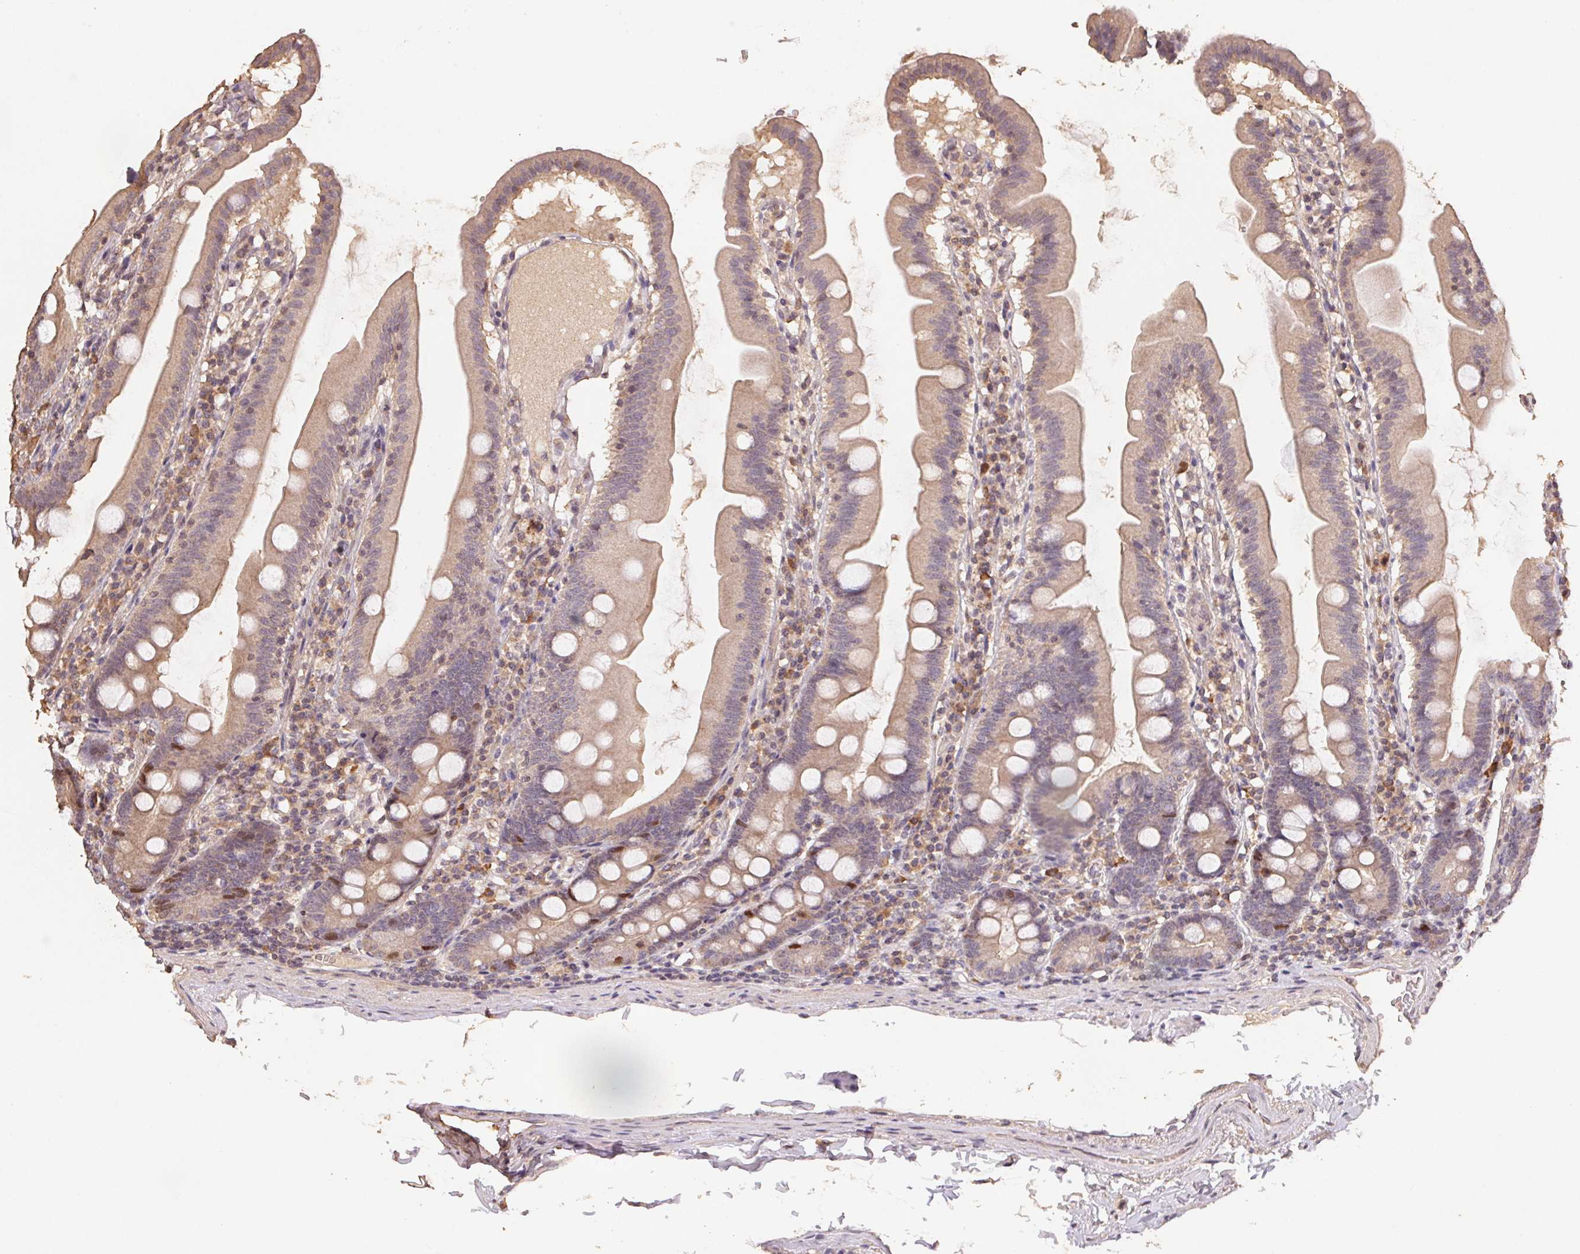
{"staining": {"intensity": "strong", "quantity": "<25%", "location": "nuclear"}, "tissue": "duodenum", "cell_type": "Glandular cells", "image_type": "normal", "snomed": [{"axis": "morphology", "description": "Normal tissue, NOS"}, {"axis": "topography", "description": "Duodenum"}], "caption": "A micrograph showing strong nuclear positivity in about <25% of glandular cells in benign duodenum, as visualized by brown immunohistochemical staining.", "gene": "CENPF", "patient": {"sex": "female", "age": 67}}